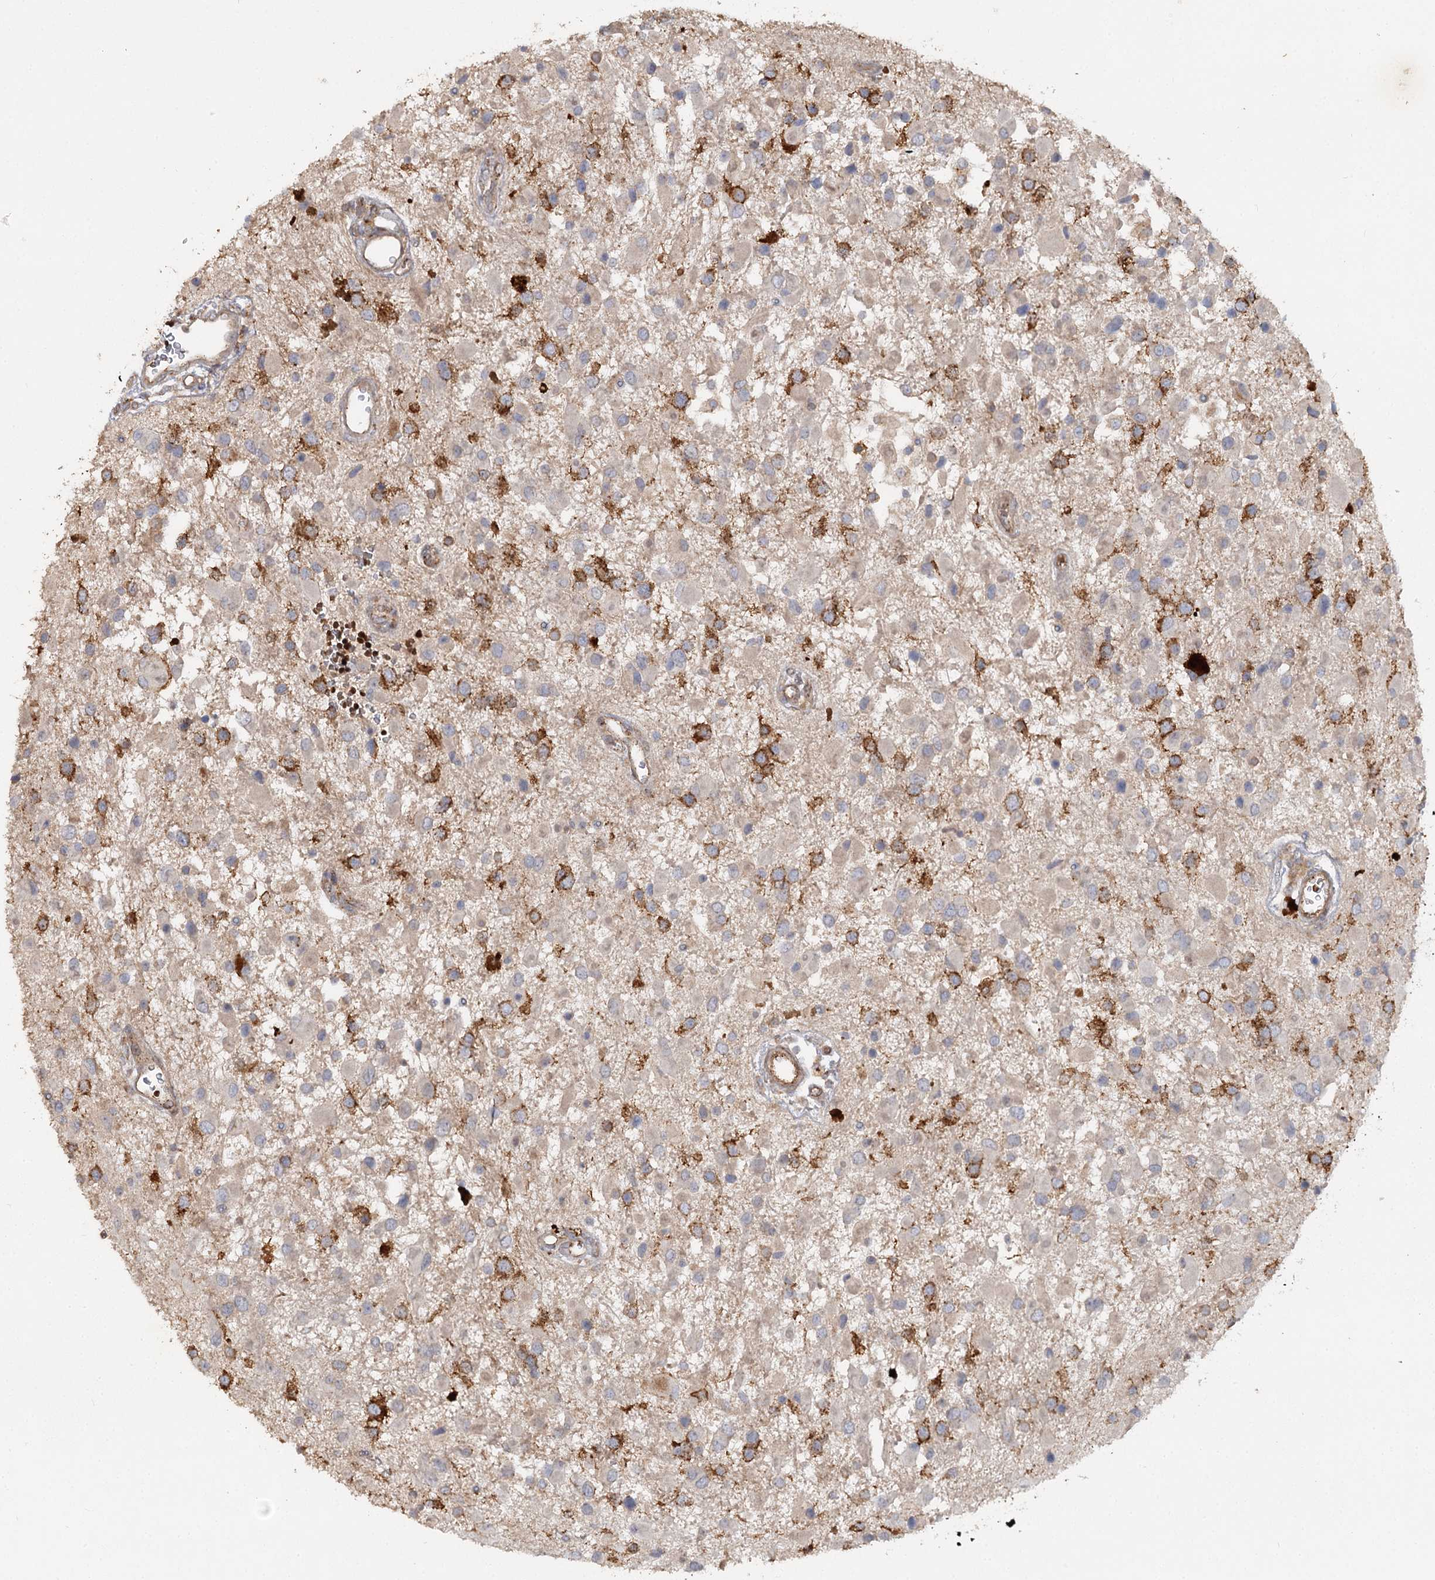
{"staining": {"intensity": "strong", "quantity": "<25%", "location": "cytoplasmic/membranous"}, "tissue": "glioma", "cell_type": "Tumor cells", "image_type": "cancer", "snomed": [{"axis": "morphology", "description": "Glioma, malignant, High grade"}, {"axis": "topography", "description": "Brain"}], "caption": "High-grade glioma (malignant) was stained to show a protein in brown. There is medium levels of strong cytoplasmic/membranous positivity in approximately <25% of tumor cells. (Stains: DAB (3,3'-diaminobenzidine) in brown, nuclei in blue, Microscopy: brightfield microscopy at high magnification).", "gene": "KIAA0825", "patient": {"sex": "male", "age": 53}}